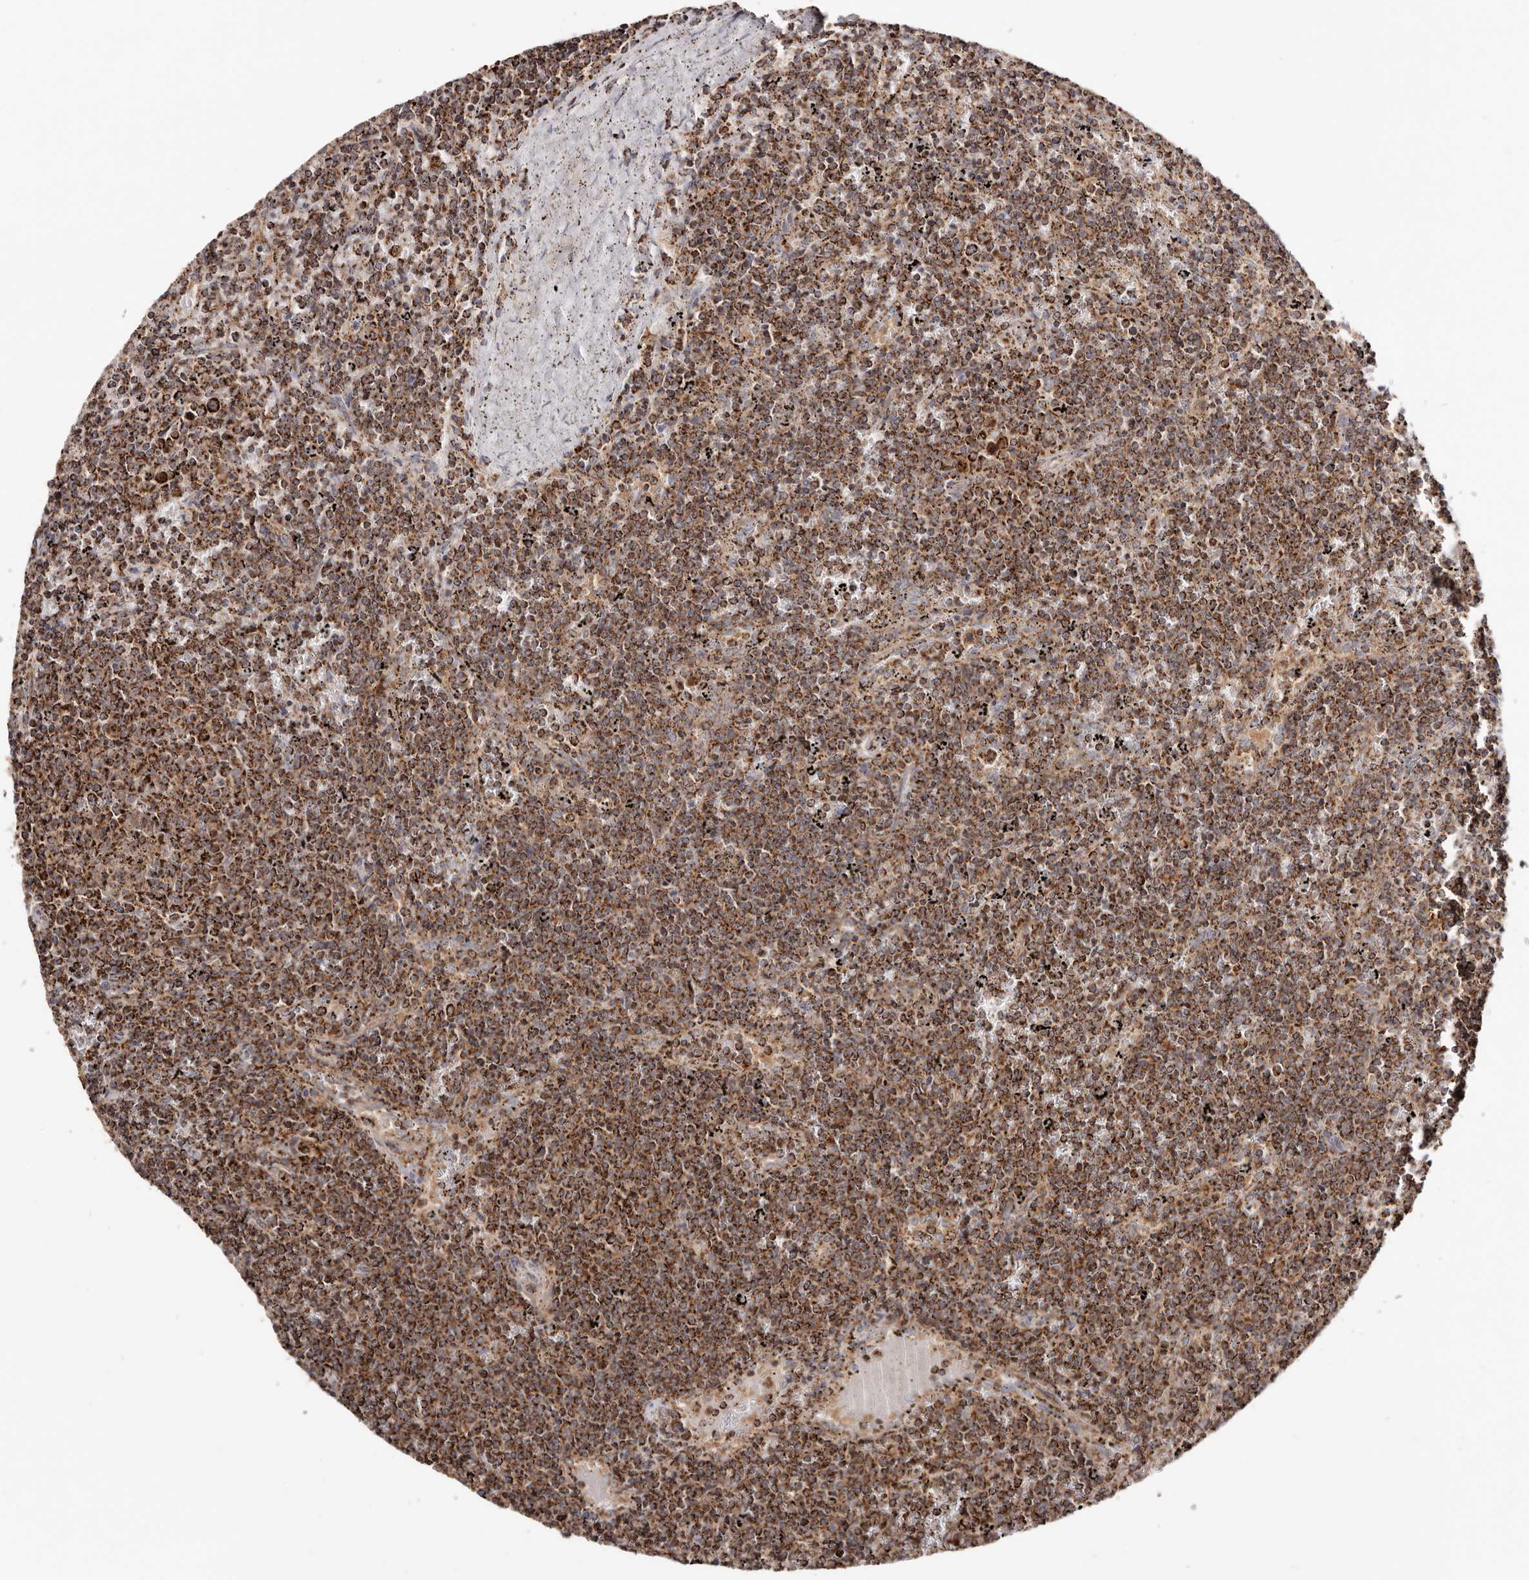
{"staining": {"intensity": "strong", "quantity": ">75%", "location": "cytoplasmic/membranous"}, "tissue": "lymphoma", "cell_type": "Tumor cells", "image_type": "cancer", "snomed": [{"axis": "morphology", "description": "Malignant lymphoma, non-Hodgkin's type, Low grade"}, {"axis": "topography", "description": "Spleen"}], "caption": "Immunohistochemical staining of human lymphoma displays strong cytoplasmic/membranous protein staining in approximately >75% of tumor cells.", "gene": "PRKACB", "patient": {"sex": "female", "age": 50}}